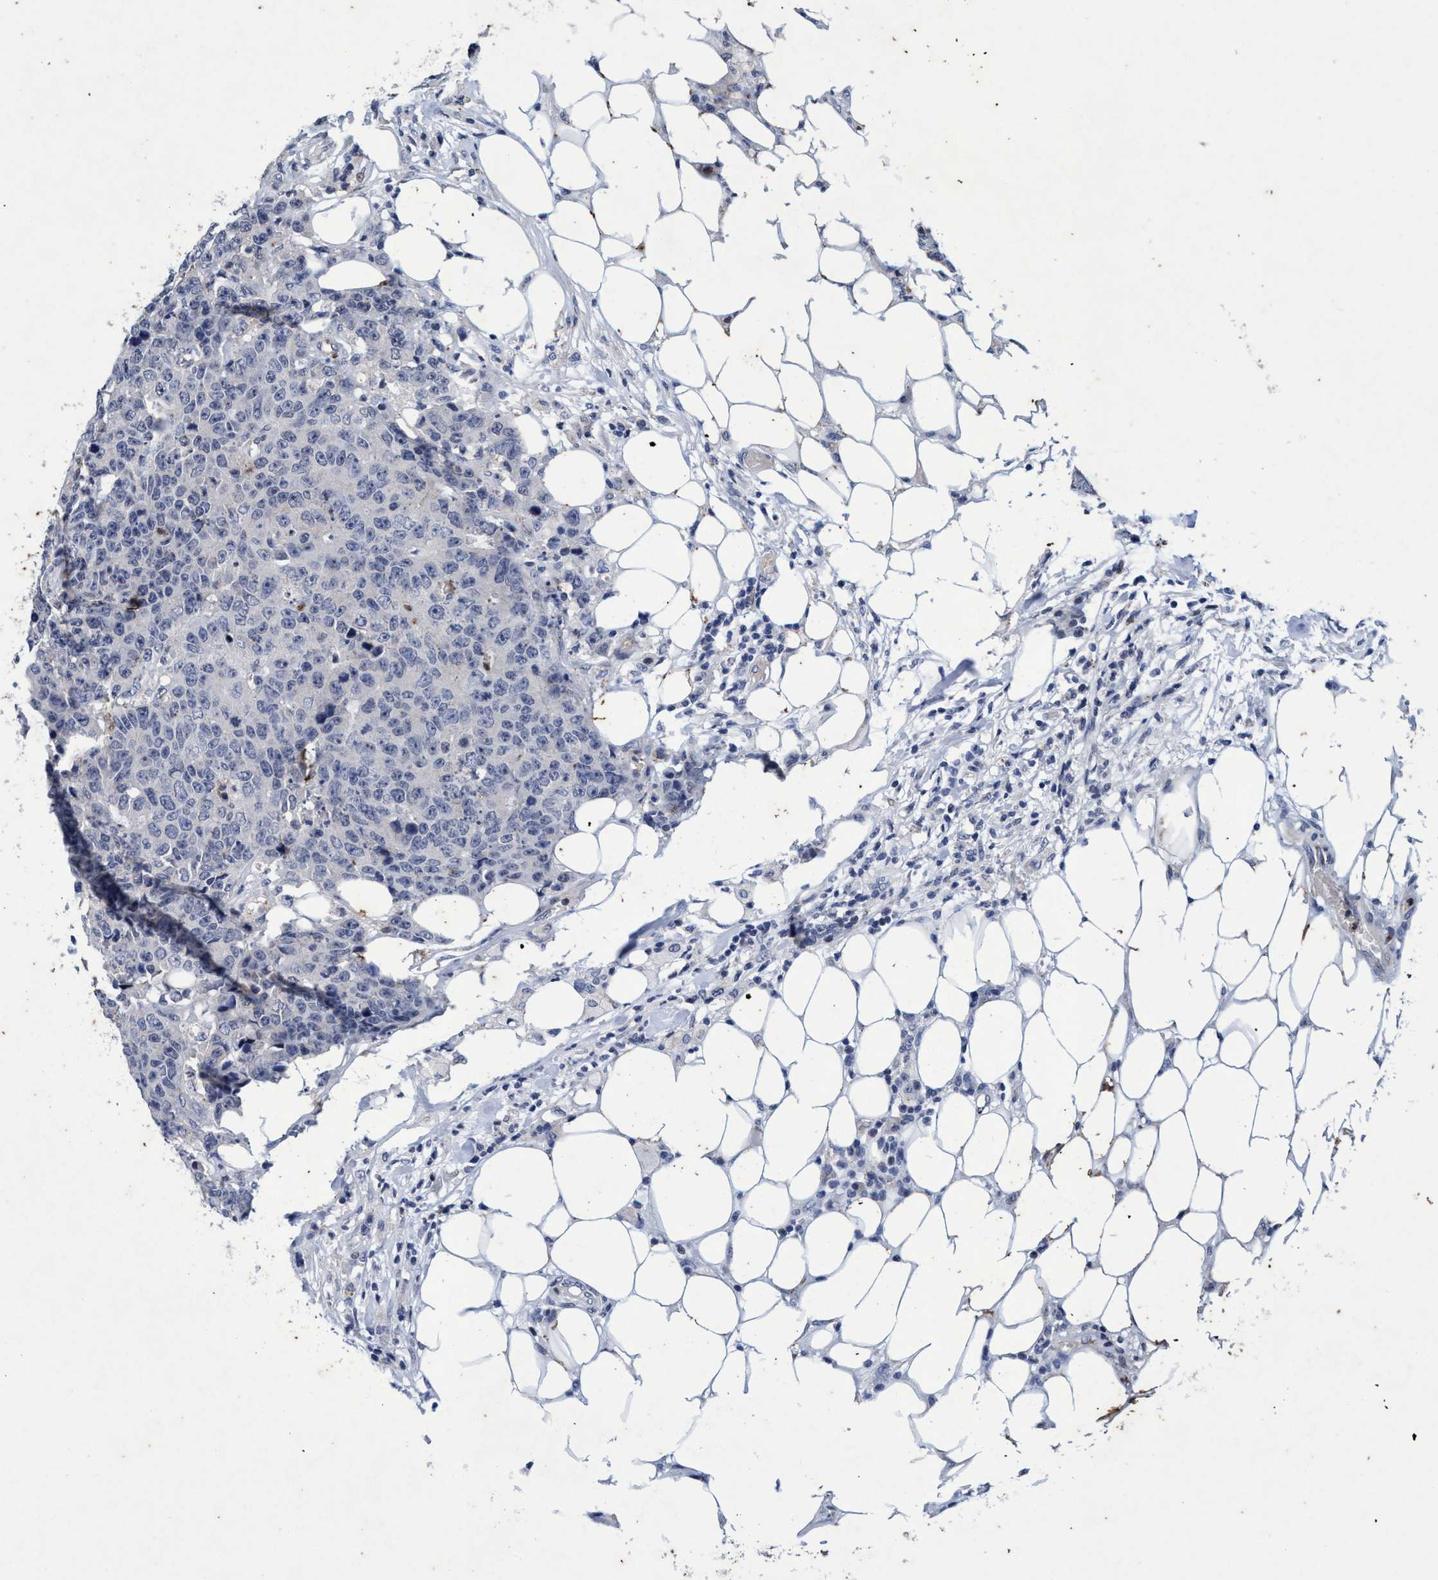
{"staining": {"intensity": "negative", "quantity": "none", "location": "none"}, "tissue": "colorectal cancer", "cell_type": "Tumor cells", "image_type": "cancer", "snomed": [{"axis": "morphology", "description": "Adenocarcinoma, NOS"}, {"axis": "topography", "description": "Colon"}], "caption": "Colorectal cancer was stained to show a protein in brown. There is no significant expression in tumor cells. (DAB IHC visualized using brightfield microscopy, high magnification).", "gene": "GRB14", "patient": {"sex": "female", "age": 86}}